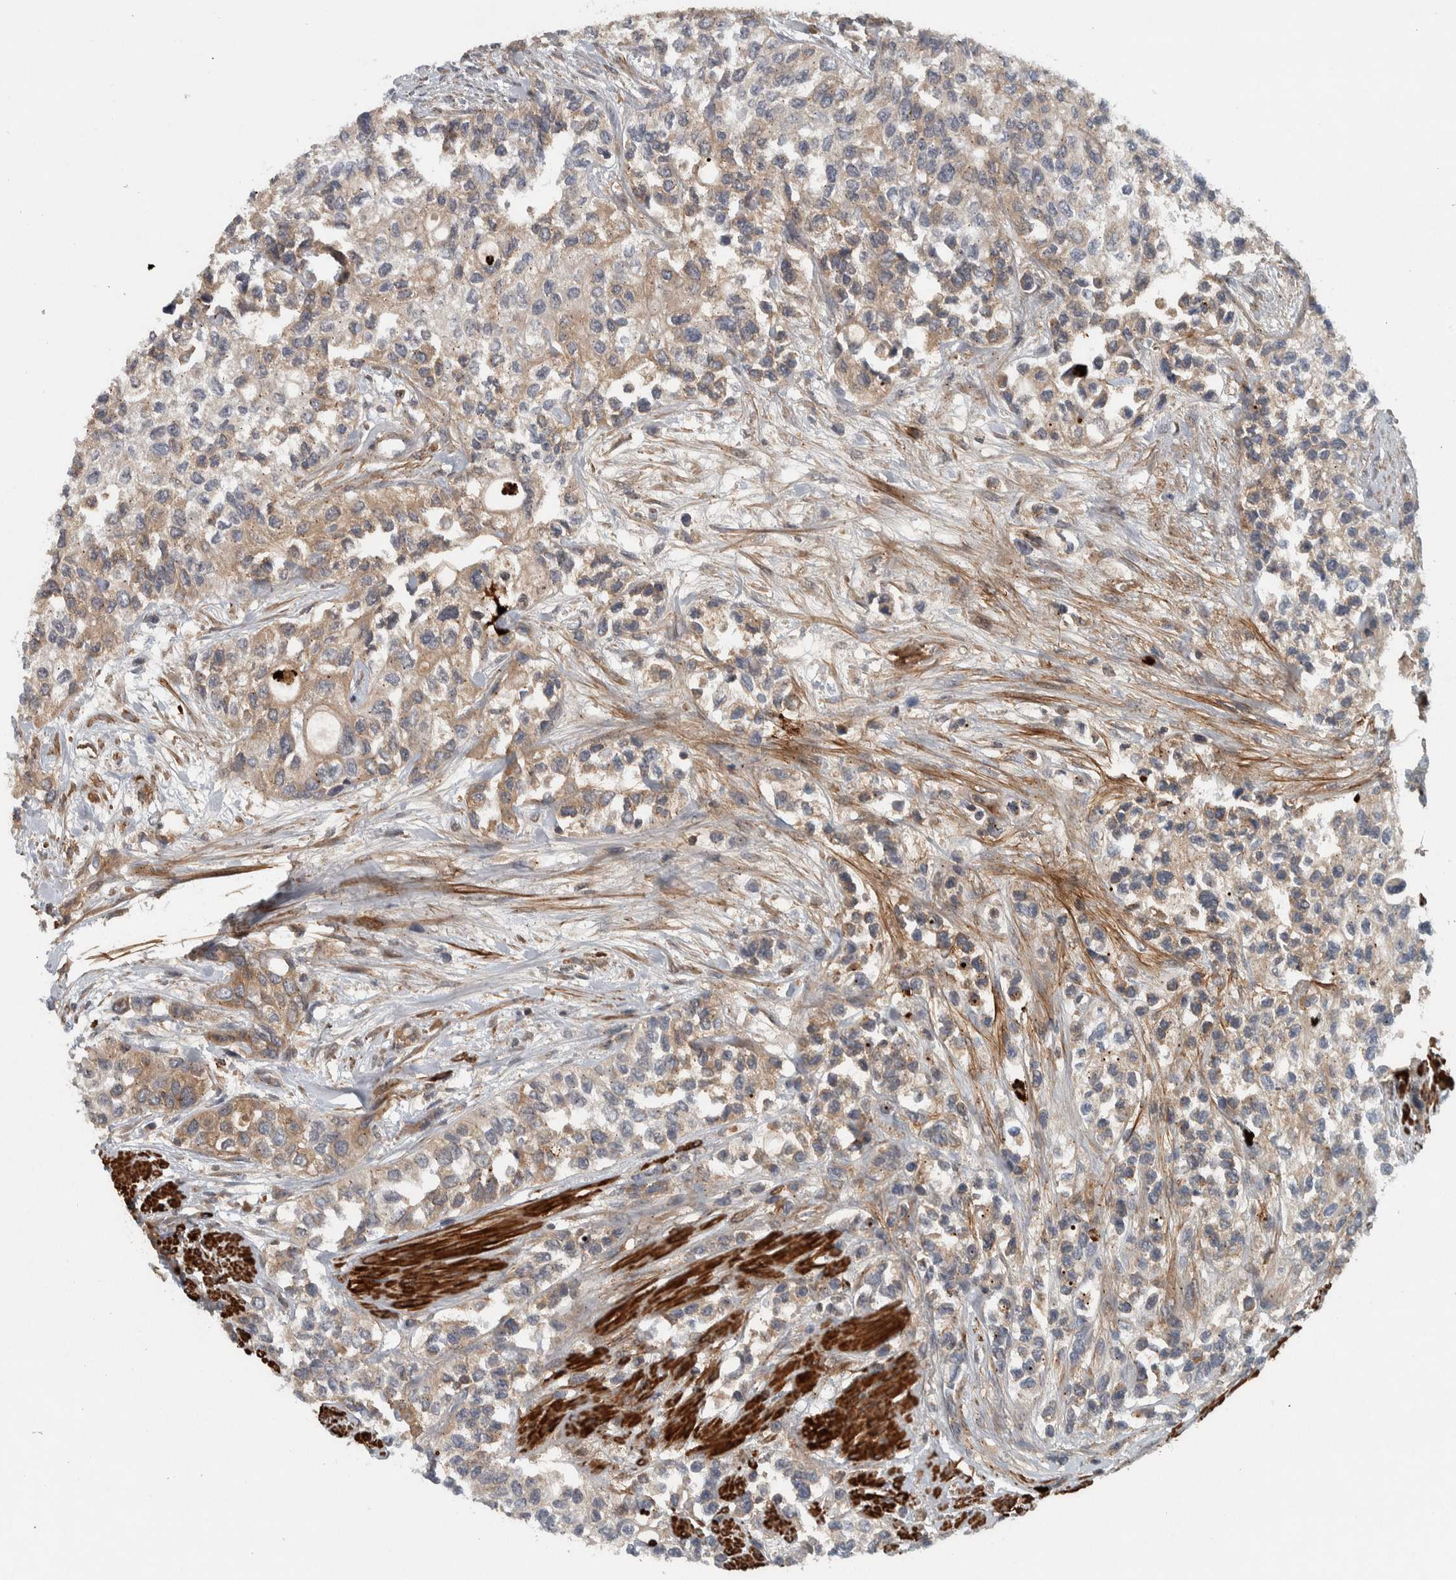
{"staining": {"intensity": "weak", "quantity": ">75%", "location": "cytoplasmic/membranous"}, "tissue": "urothelial cancer", "cell_type": "Tumor cells", "image_type": "cancer", "snomed": [{"axis": "morphology", "description": "Urothelial carcinoma, High grade"}, {"axis": "topography", "description": "Urinary bladder"}], "caption": "High-grade urothelial carcinoma was stained to show a protein in brown. There is low levels of weak cytoplasmic/membranous staining in approximately >75% of tumor cells. (IHC, brightfield microscopy, high magnification).", "gene": "LBHD1", "patient": {"sex": "female", "age": 56}}